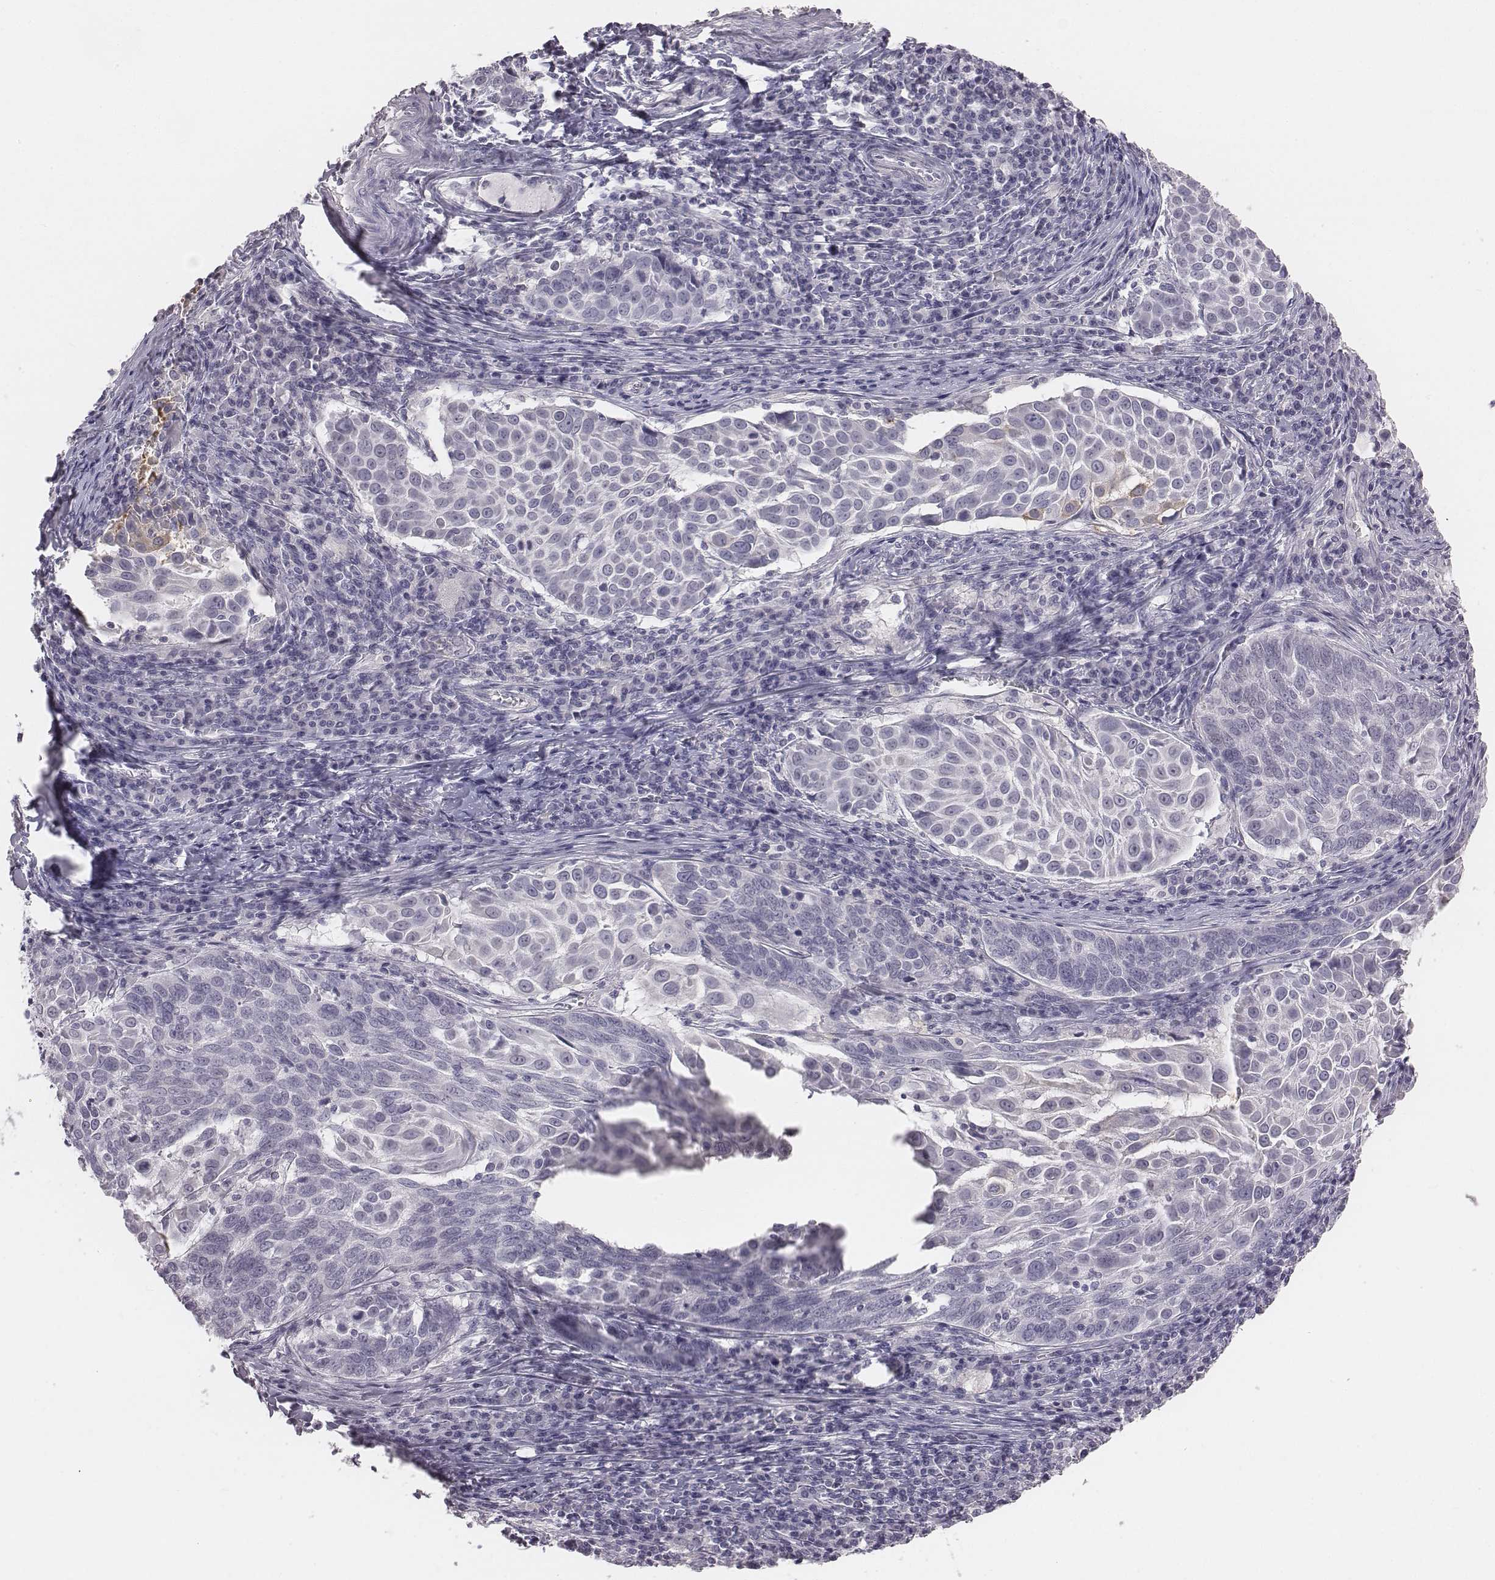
{"staining": {"intensity": "negative", "quantity": "none", "location": "none"}, "tissue": "lung cancer", "cell_type": "Tumor cells", "image_type": "cancer", "snomed": [{"axis": "morphology", "description": "Squamous cell carcinoma, NOS"}, {"axis": "topography", "description": "Lung"}], "caption": "Tumor cells are negative for protein expression in human squamous cell carcinoma (lung). The staining is performed using DAB brown chromogen with nuclei counter-stained in using hematoxylin.", "gene": "C6orf58", "patient": {"sex": "male", "age": 57}}